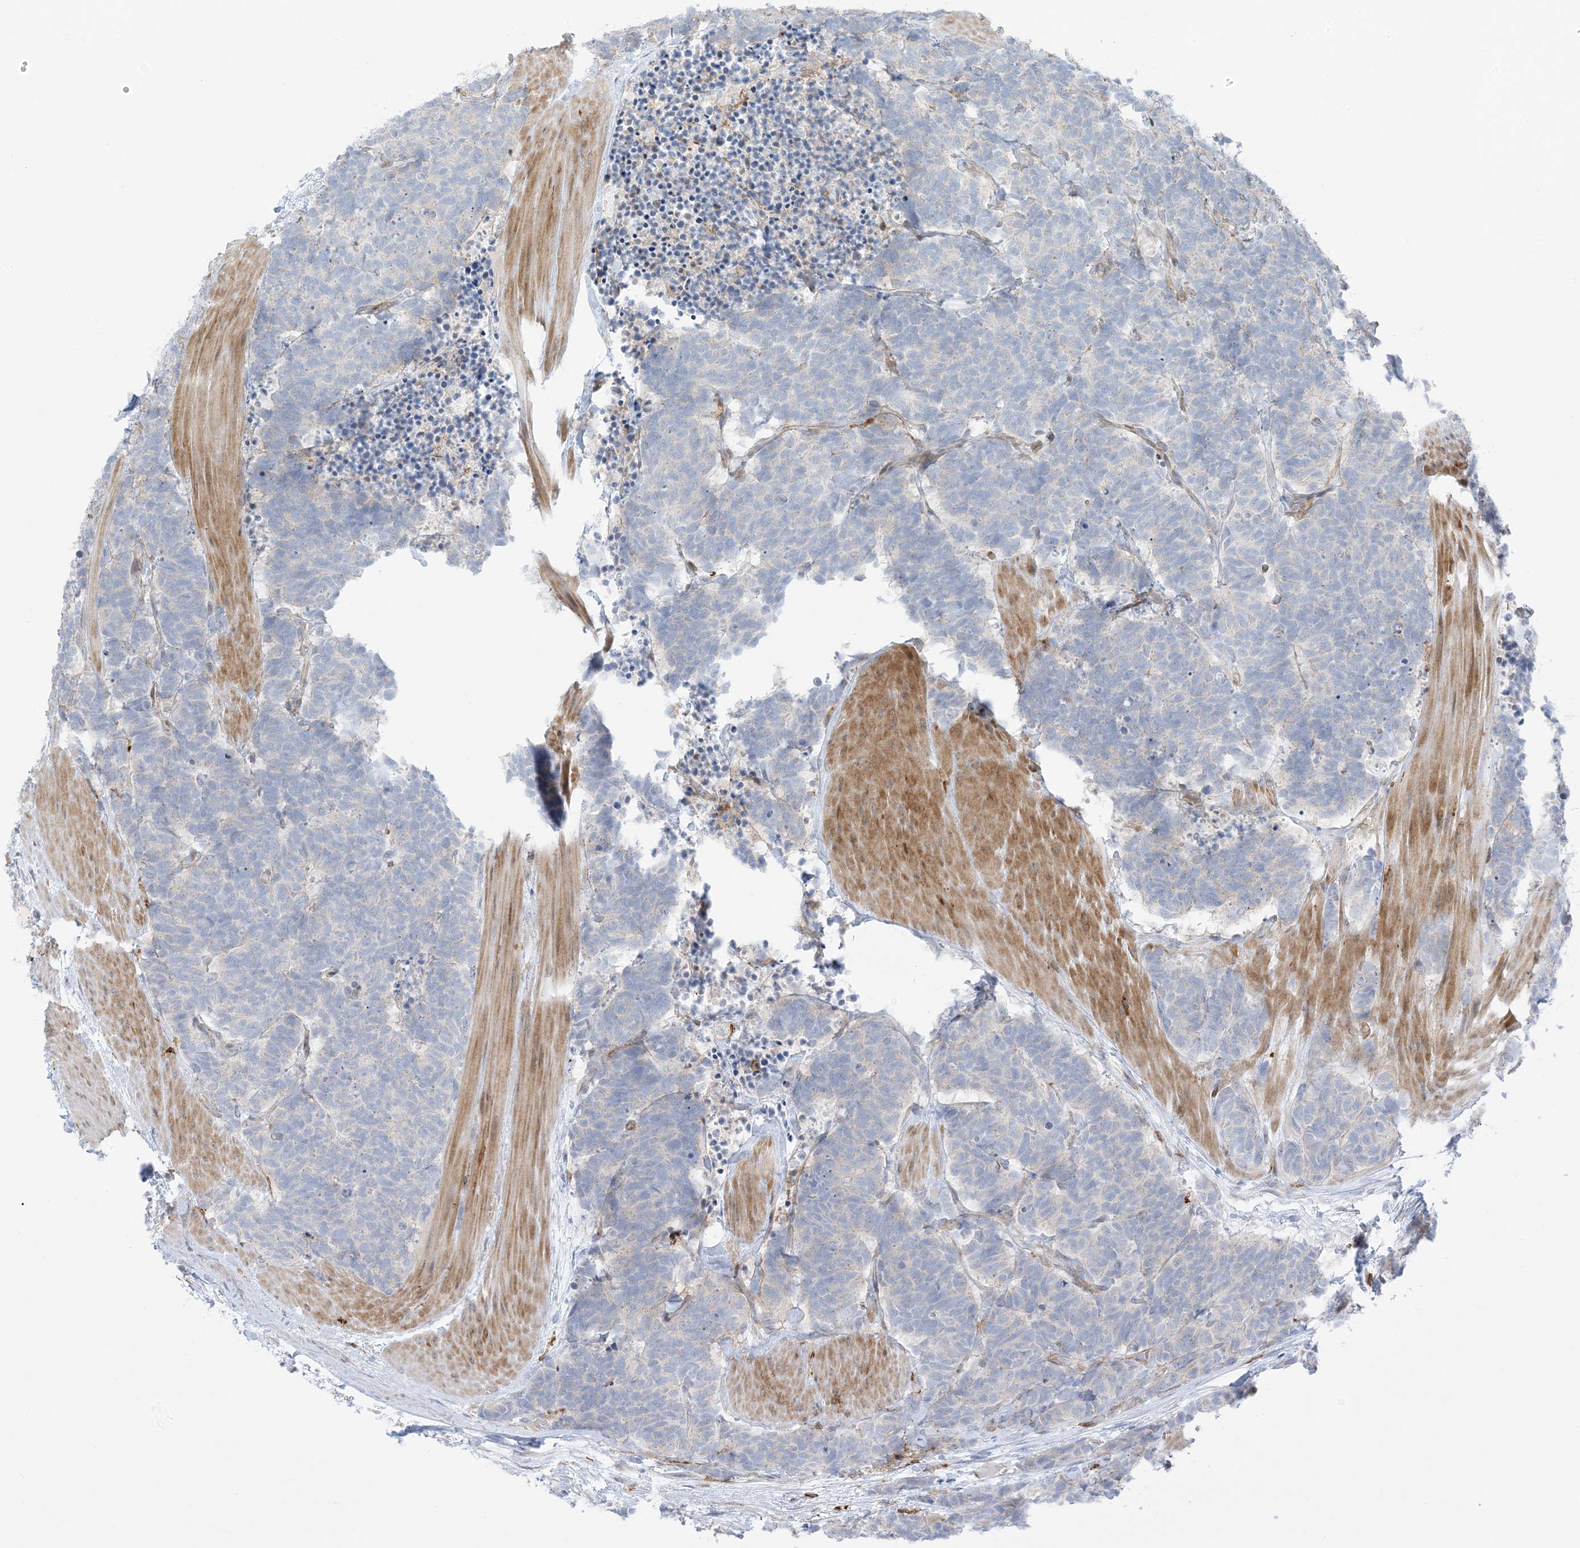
{"staining": {"intensity": "negative", "quantity": "none", "location": "none"}, "tissue": "carcinoid", "cell_type": "Tumor cells", "image_type": "cancer", "snomed": [{"axis": "morphology", "description": "Carcinoma, NOS"}, {"axis": "morphology", "description": "Carcinoid, malignant, NOS"}, {"axis": "topography", "description": "Urinary bladder"}], "caption": "Image shows no significant protein expression in tumor cells of carcinoid.", "gene": "ICMT", "patient": {"sex": "male", "age": 57}}